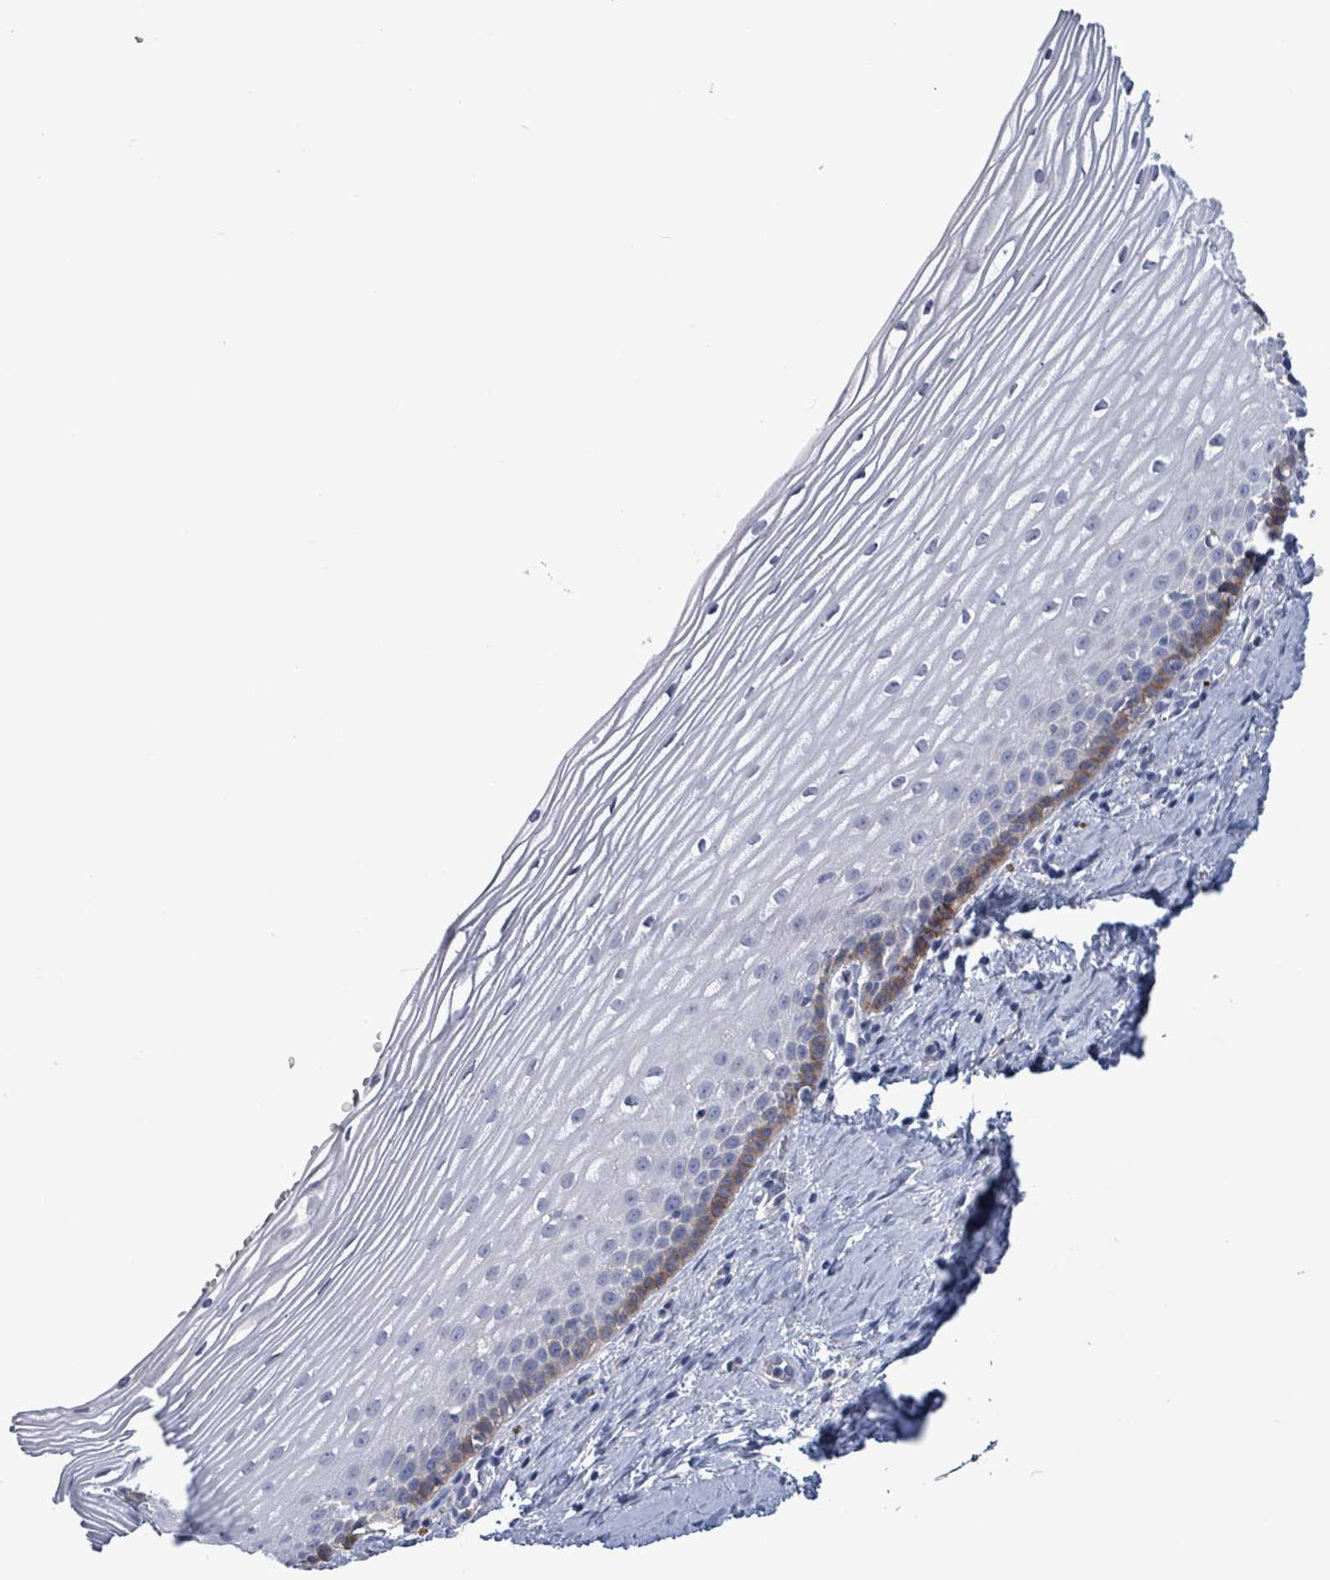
{"staining": {"intensity": "negative", "quantity": "none", "location": "none"}, "tissue": "cervix", "cell_type": "Glandular cells", "image_type": "normal", "snomed": [{"axis": "morphology", "description": "Normal tissue, NOS"}, {"axis": "topography", "description": "Cervix"}], "caption": "The photomicrograph displays no staining of glandular cells in unremarkable cervix. (DAB IHC, high magnification).", "gene": "BSG", "patient": {"sex": "female", "age": 47}}